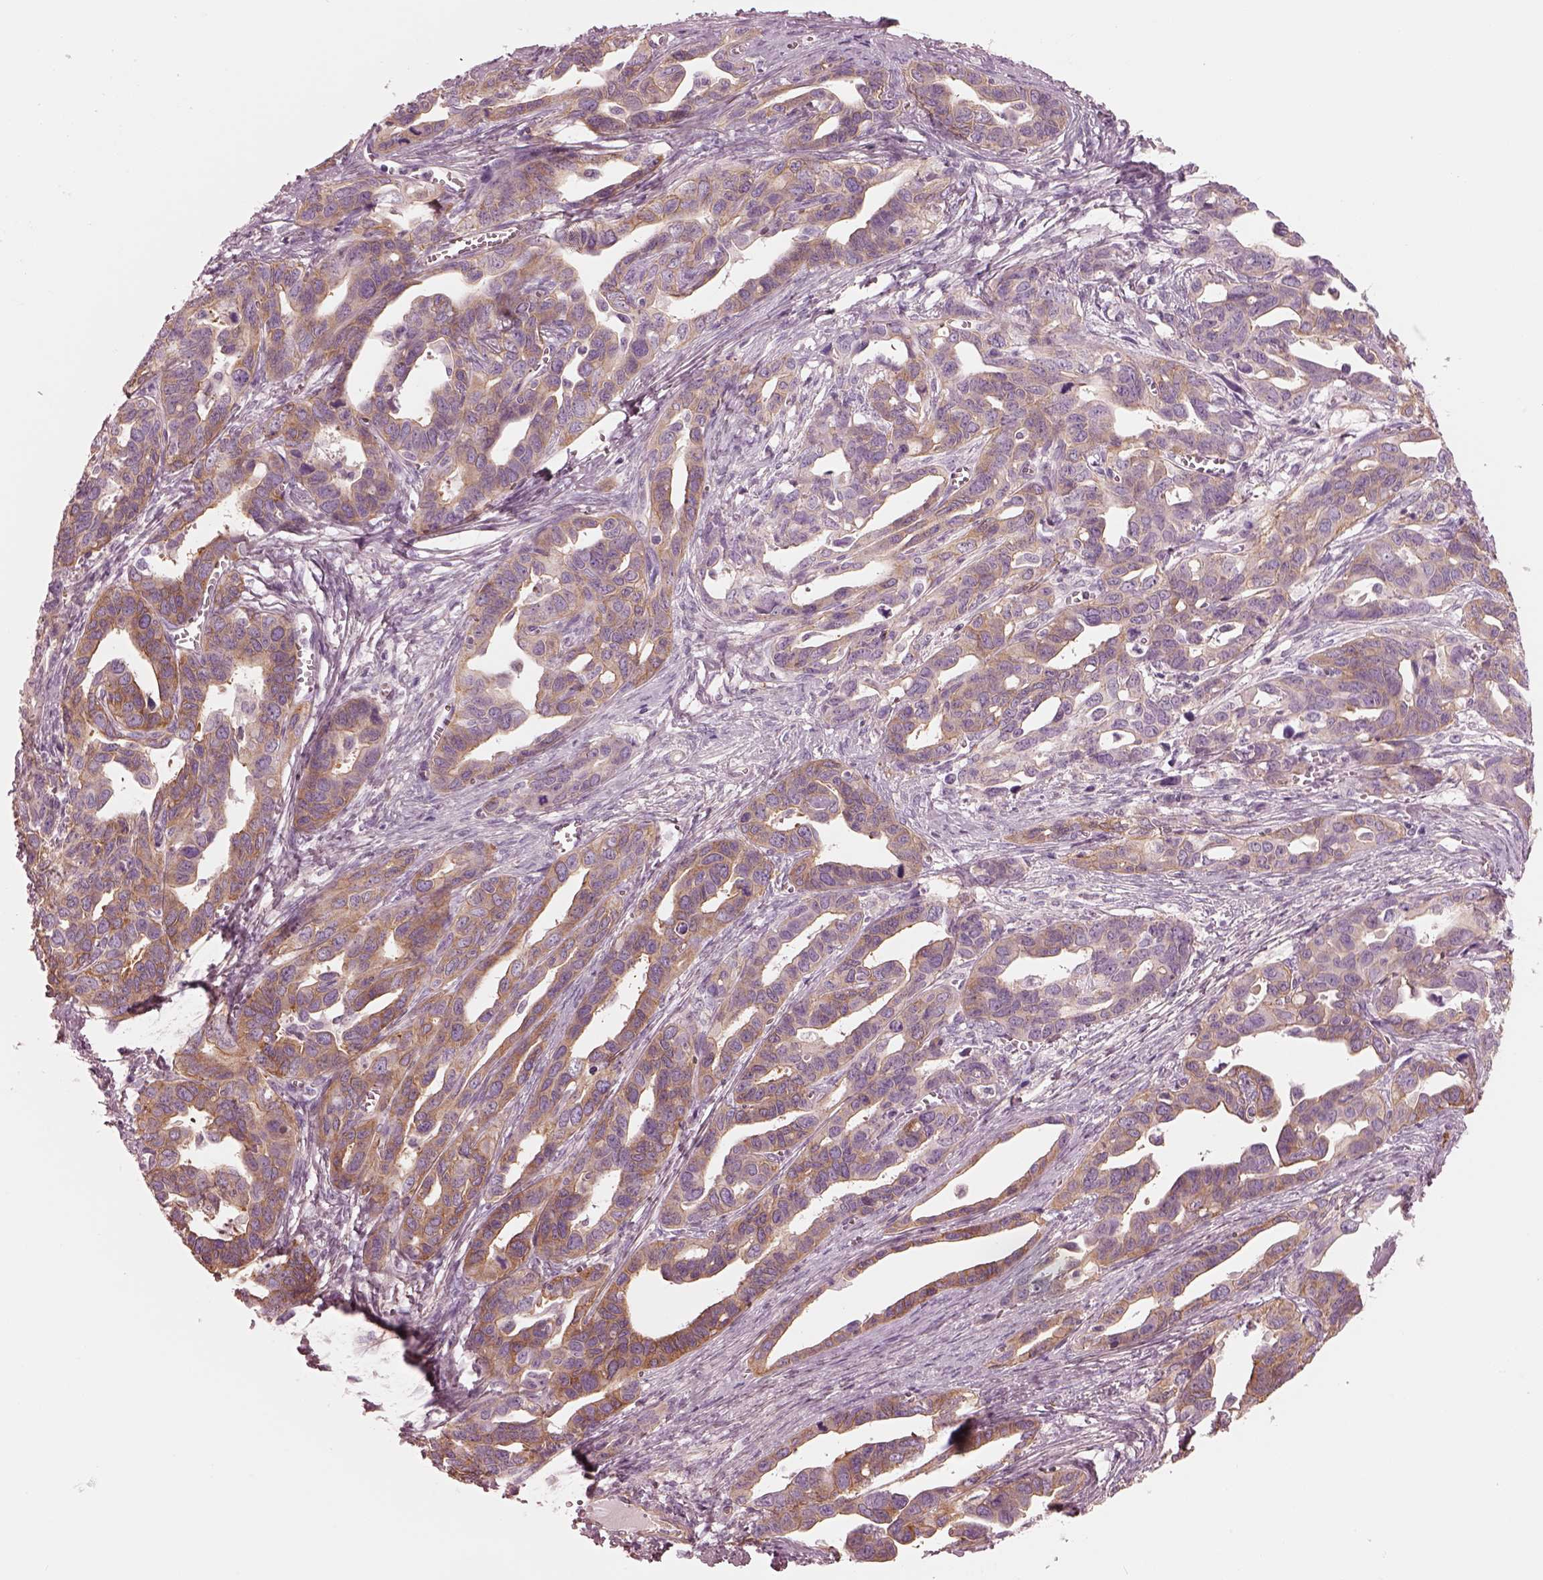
{"staining": {"intensity": "moderate", "quantity": "25%-75%", "location": "cytoplasmic/membranous"}, "tissue": "ovarian cancer", "cell_type": "Tumor cells", "image_type": "cancer", "snomed": [{"axis": "morphology", "description": "Cystadenocarcinoma, serous, NOS"}, {"axis": "topography", "description": "Ovary"}], "caption": "Ovarian cancer stained with a brown dye exhibits moderate cytoplasmic/membranous positive staining in approximately 25%-75% of tumor cells.", "gene": "ELAPOR1", "patient": {"sex": "female", "age": 69}}